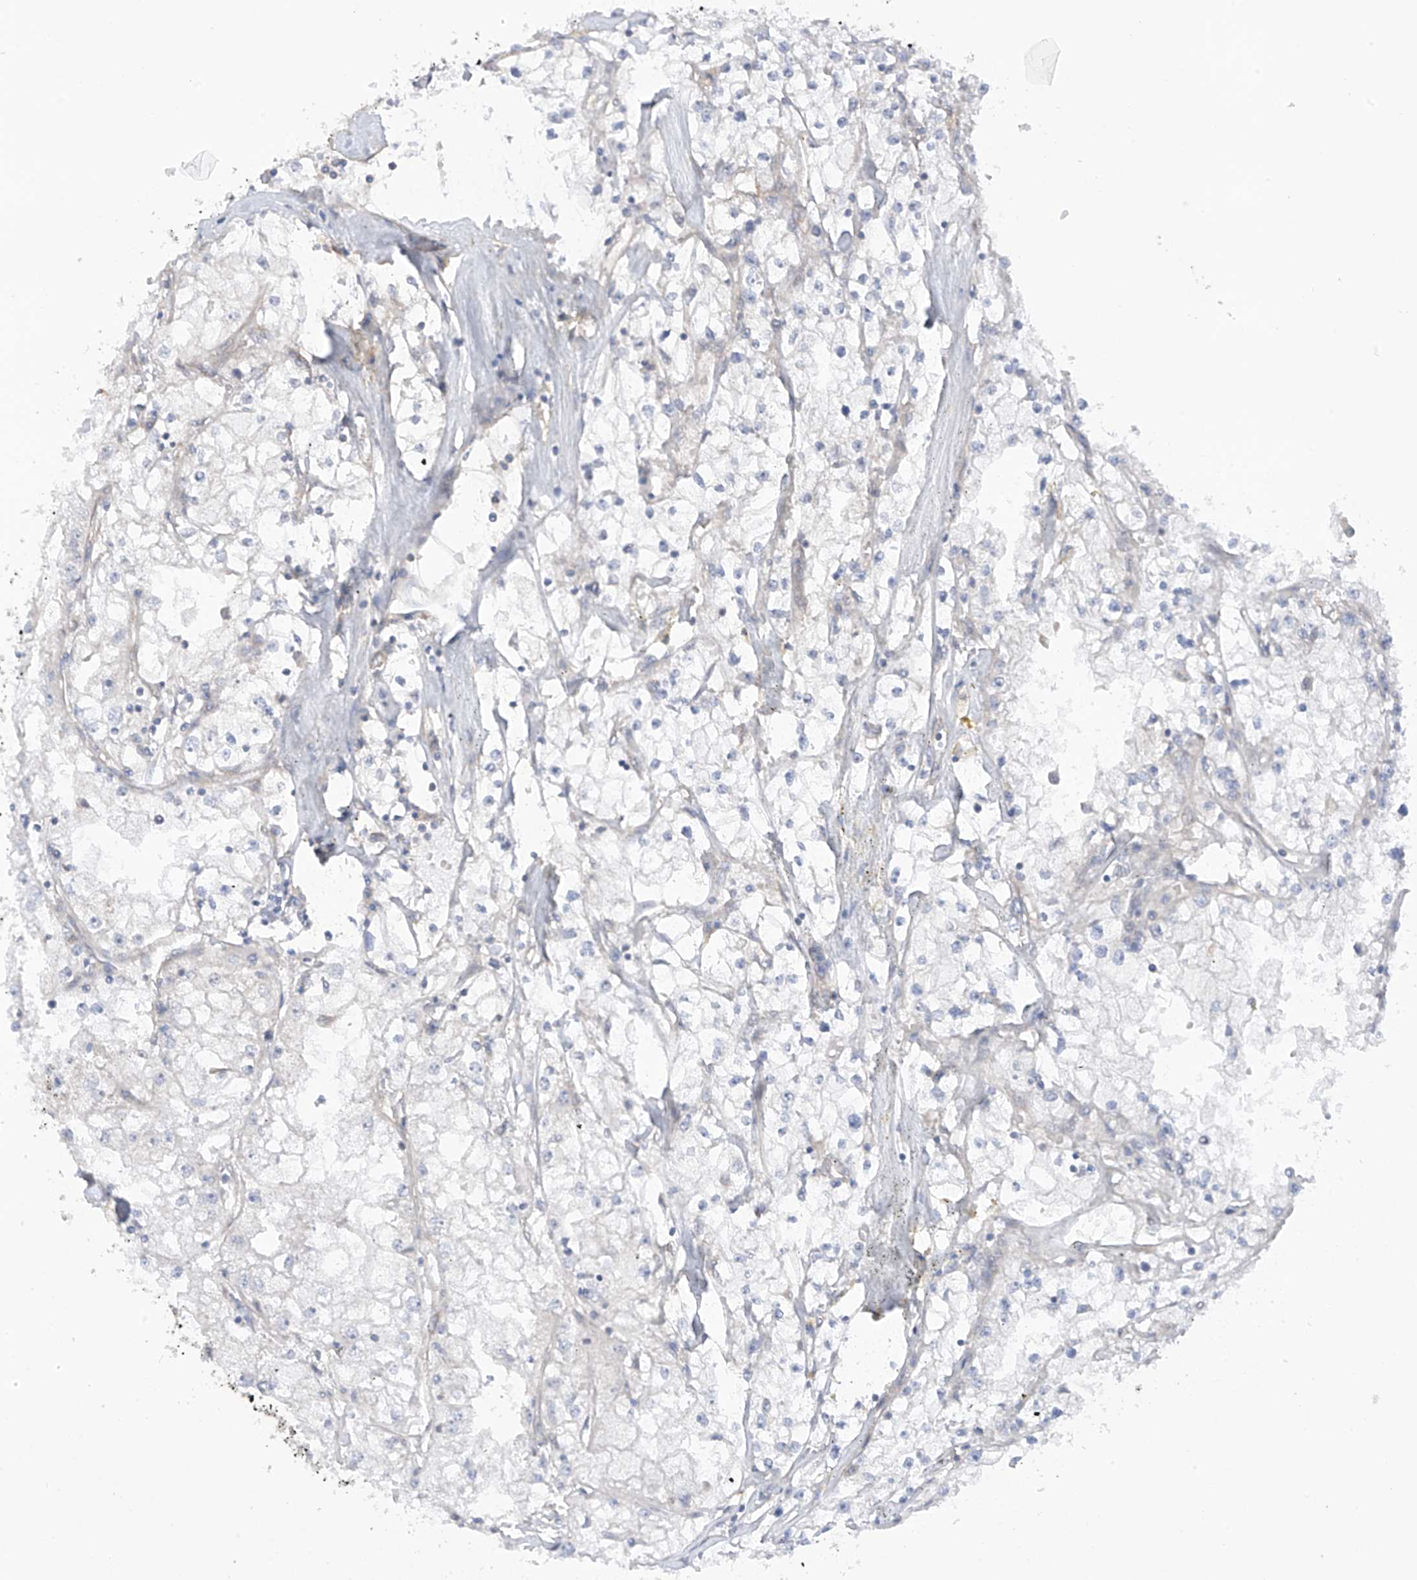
{"staining": {"intensity": "negative", "quantity": "none", "location": "none"}, "tissue": "renal cancer", "cell_type": "Tumor cells", "image_type": "cancer", "snomed": [{"axis": "morphology", "description": "Adenocarcinoma, NOS"}, {"axis": "topography", "description": "Kidney"}], "caption": "Renal cancer (adenocarcinoma) was stained to show a protein in brown. There is no significant expression in tumor cells. (Immunohistochemistry, brightfield microscopy, high magnification).", "gene": "REPS1", "patient": {"sex": "male", "age": 56}}